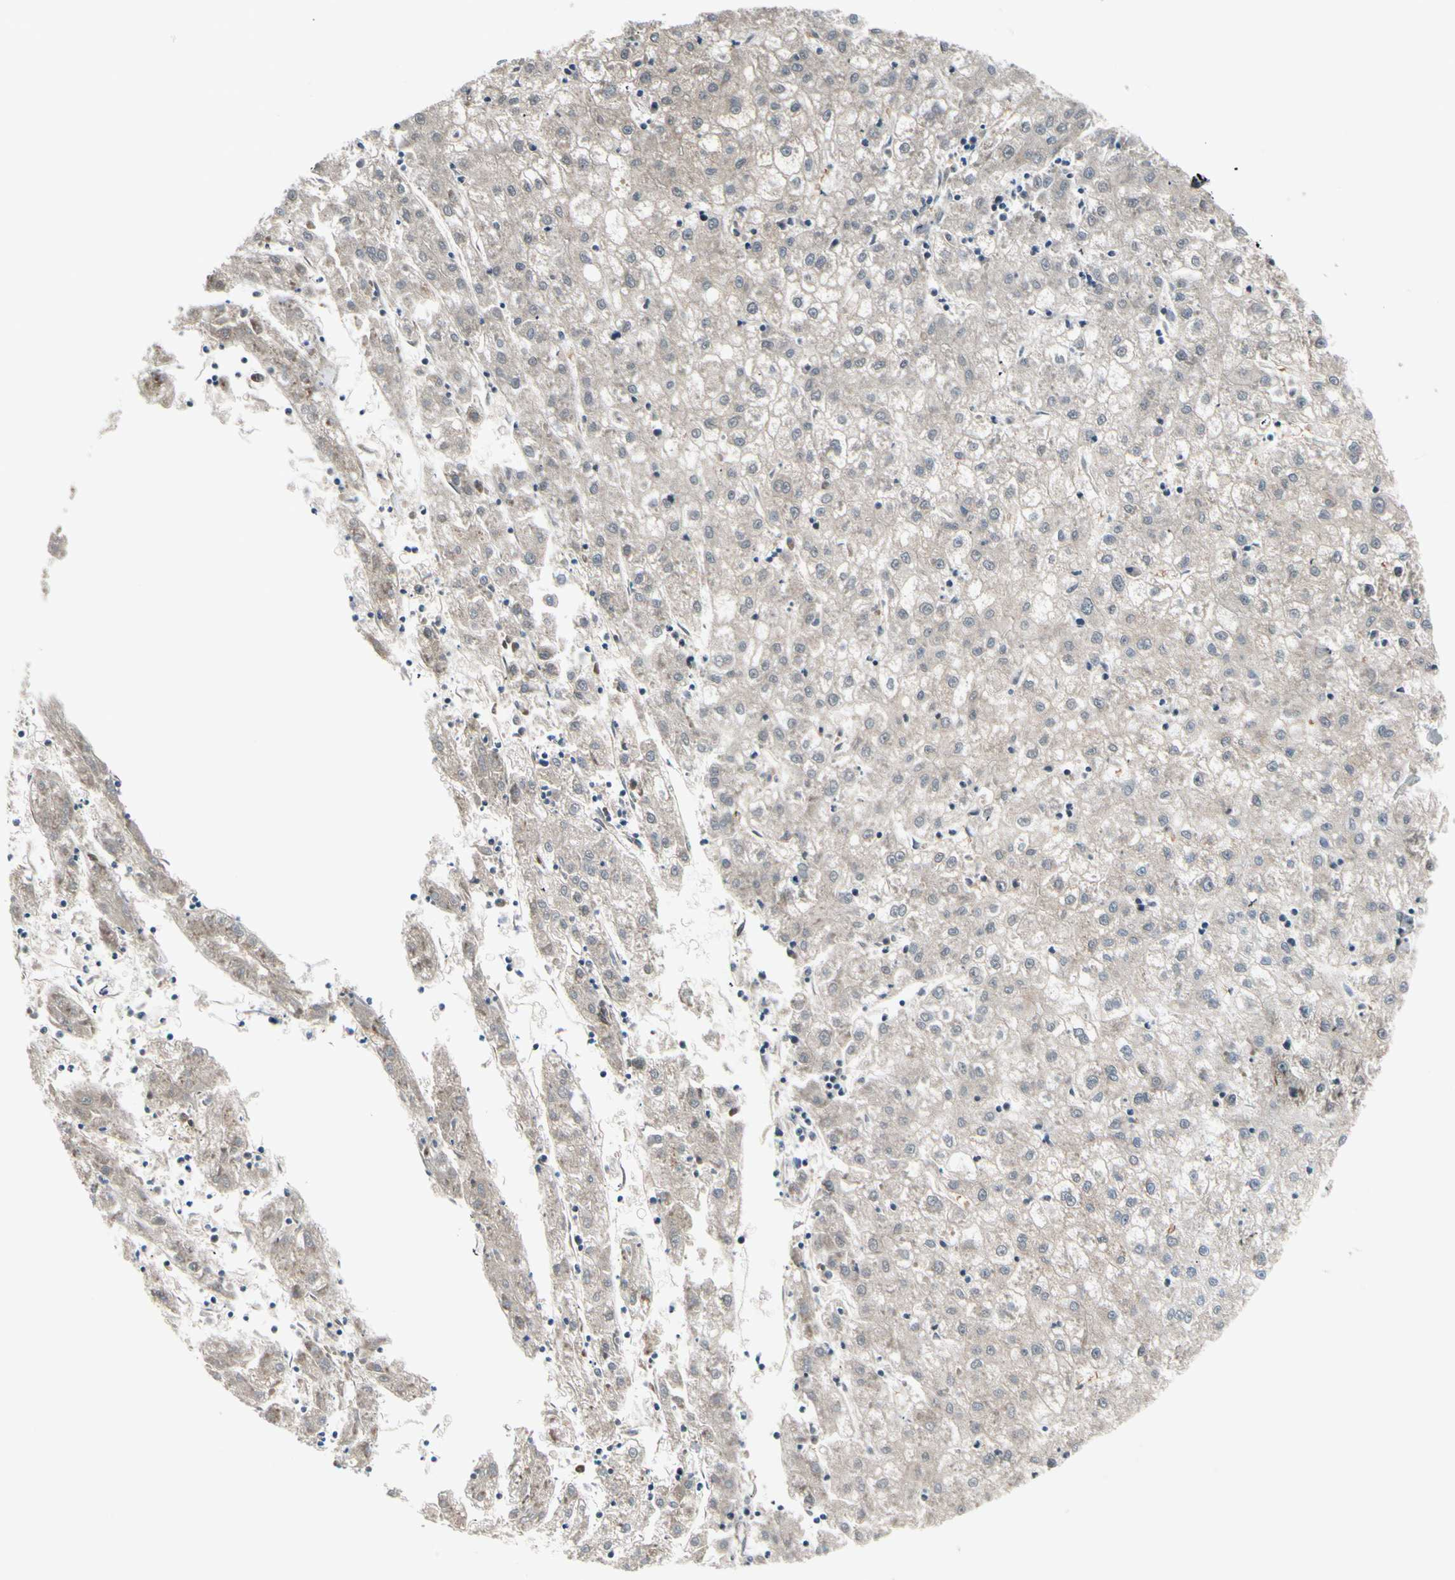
{"staining": {"intensity": "weak", "quantity": ">75%", "location": "cytoplasmic/membranous"}, "tissue": "liver cancer", "cell_type": "Tumor cells", "image_type": "cancer", "snomed": [{"axis": "morphology", "description": "Carcinoma, Hepatocellular, NOS"}, {"axis": "topography", "description": "Liver"}], "caption": "Hepatocellular carcinoma (liver) stained with a protein marker demonstrates weak staining in tumor cells.", "gene": "CHAMP1", "patient": {"sex": "male", "age": 72}}